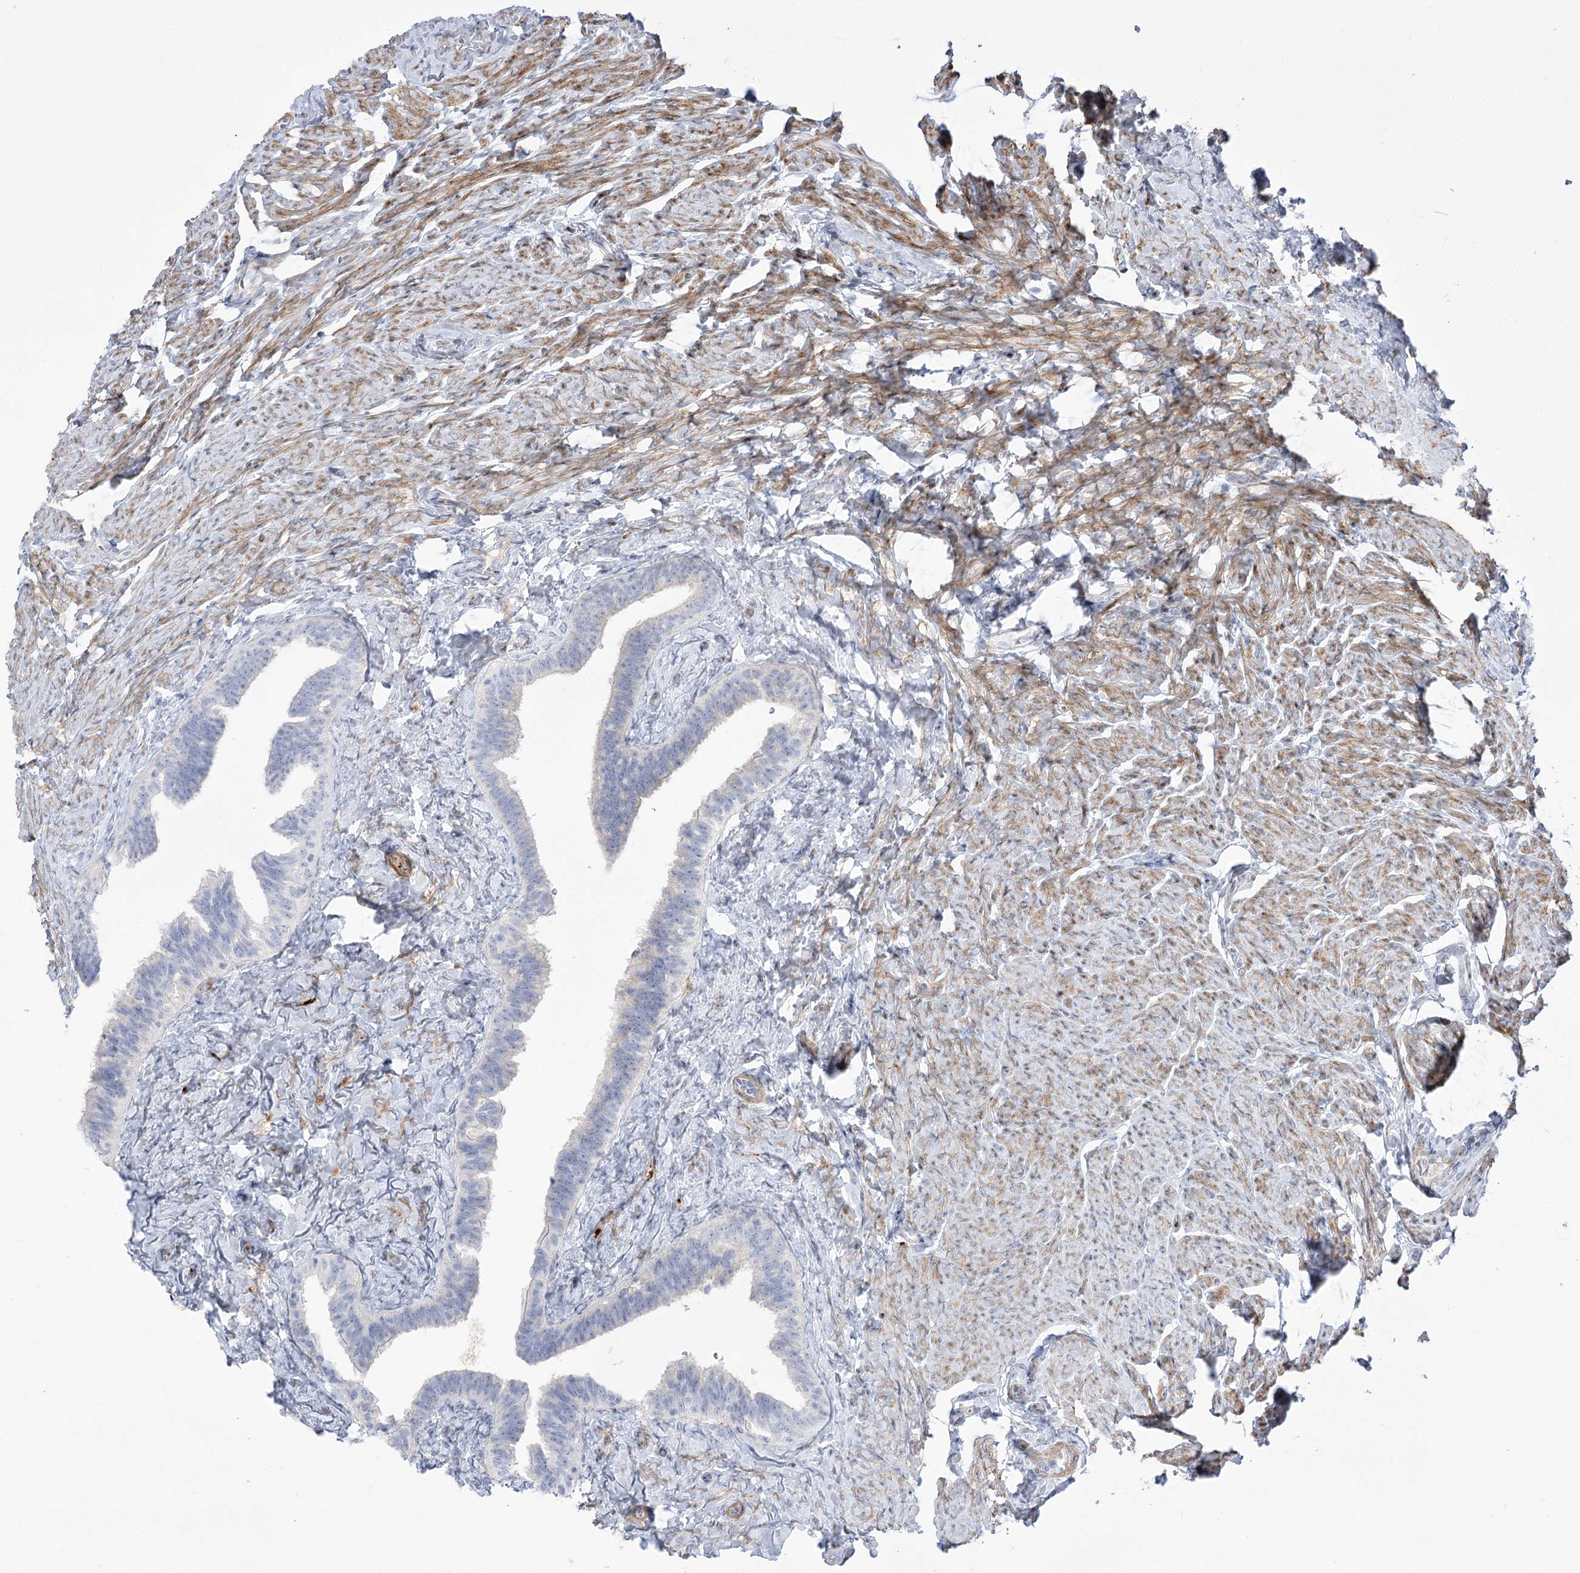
{"staining": {"intensity": "moderate", "quantity": "<25%", "location": "cytoplasmic/membranous"}, "tissue": "fallopian tube", "cell_type": "Glandular cells", "image_type": "normal", "snomed": [{"axis": "morphology", "description": "Normal tissue, NOS"}, {"axis": "topography", "description": "Fallopian tube"}], "caption": "Immunohistochemical staining of unremarkable human fallopian tube reveals moderate cytoplasmic/membranous protein positivity in approximately <25% of glandular cells. (DAB (3,3'-diaminobenzidine) IHC, brown staining for protein, blue staining for nuclei).", "gene": "ANKRD23", "patient": {"sex": "female", "age": 39}}